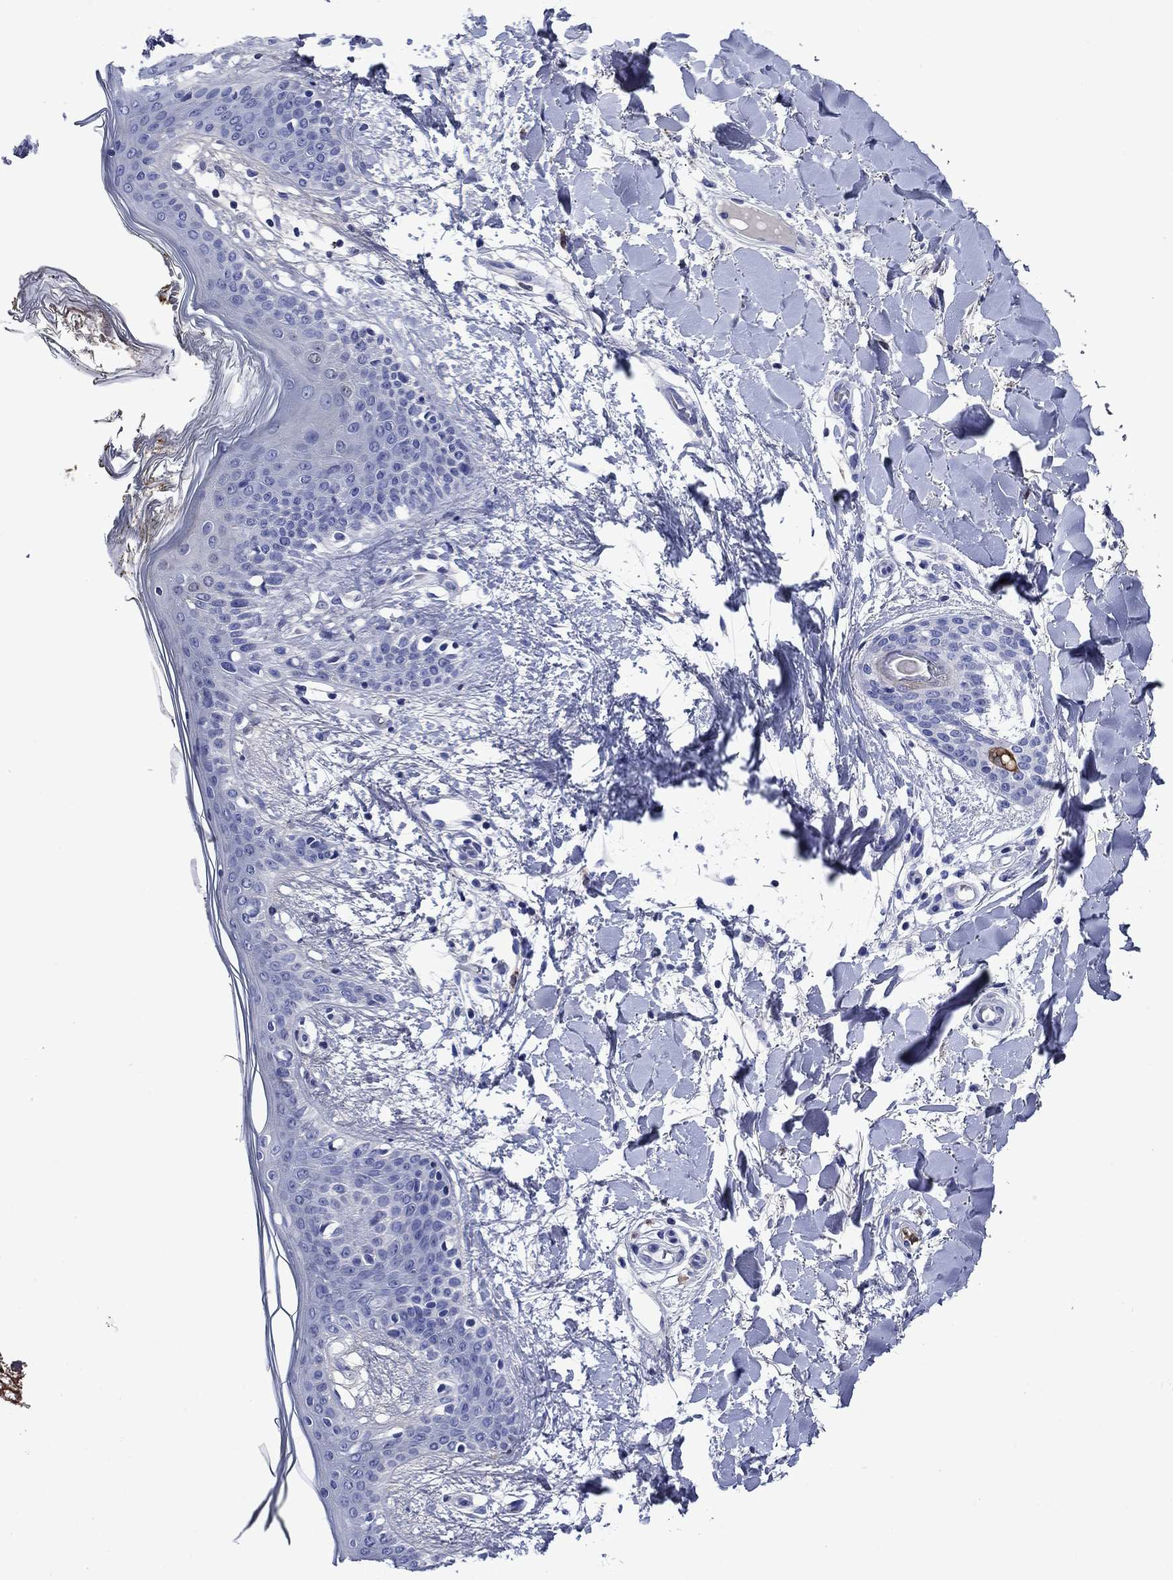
{"staining": {"intensity": "negative", "quantity": "none", "location": "none"}, "tissue": "skin", "cell_type": "Fibroblasts", "image_type": "normal", "snomed": [{"axis": "morphology", "description": "Normal tissue, NOS"}, {"axis": "topography", "description": "Skin"}], "caption": "Immunohistochemistry image of benign human skin stained for a protein (brown), which exhibits no staining in fibroblasts. (Stains: DAB immunohistochemistry with hematoxylin counter stain, Microscopy: brightfield microscopy at high magnification).", "gene": "TFR2", "patient": {"sex": "female", "age": 34}}